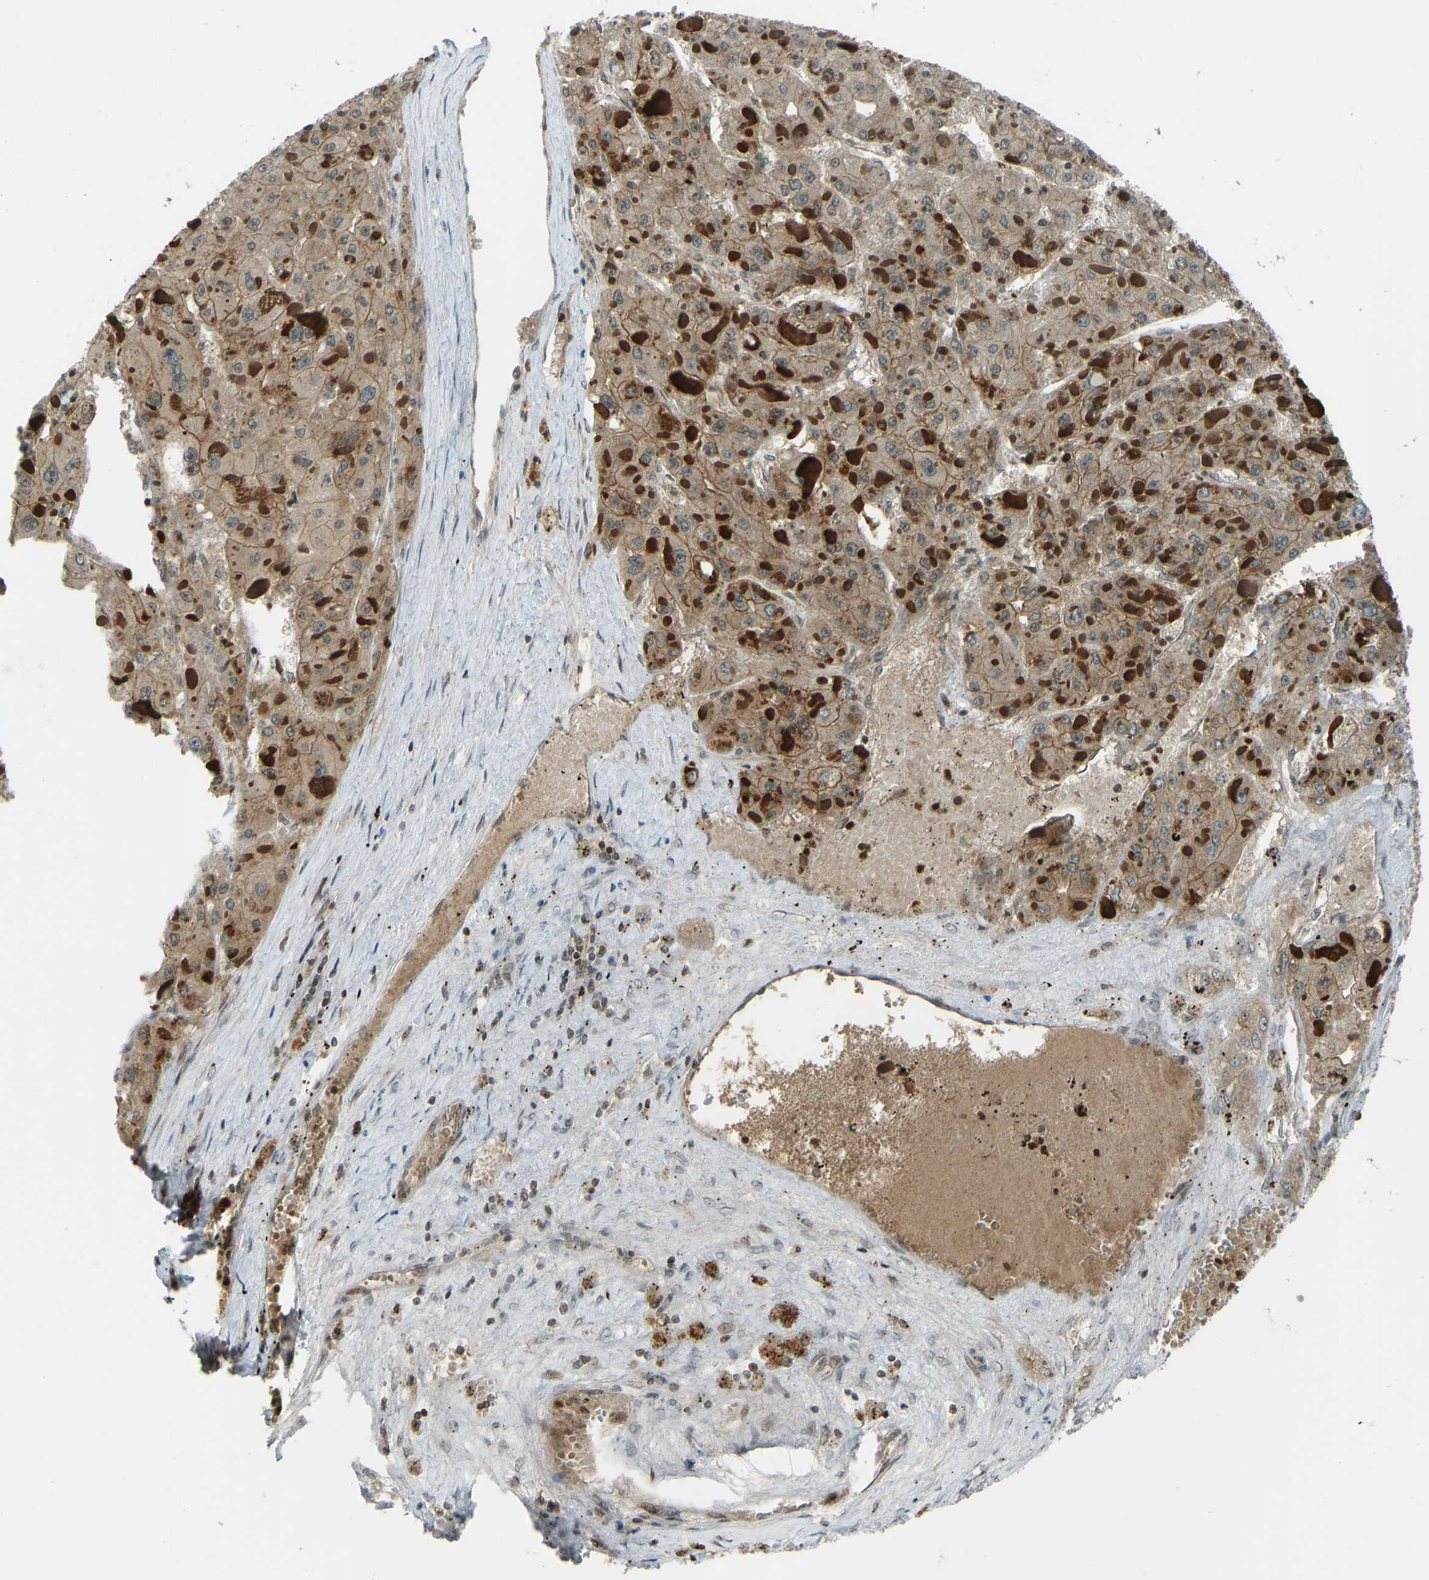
{"staining": {"intensity": "moderate", "quantity": ">75%", "location": "cytoplasmic/membranous"}, "tissue": "liver cancer", "cell_type": "Tumor cells", "image_type": "cancer", "snomed": [{"axis": "morphology", "description": "Carcinoma, Hepatocellular, NOS"}, {"axis": "topography", "description": "Liver"}], "caption": "The micrograph reveals a brown stain indicating the presence of a protein in the cytoplasmic/membranous of tumor cells in liver cancer (hepatocellular carcinoma). Nuclei are stained in blue.", "gene": "SVOPL", "patient": {"sex": "female", "age": 73}}